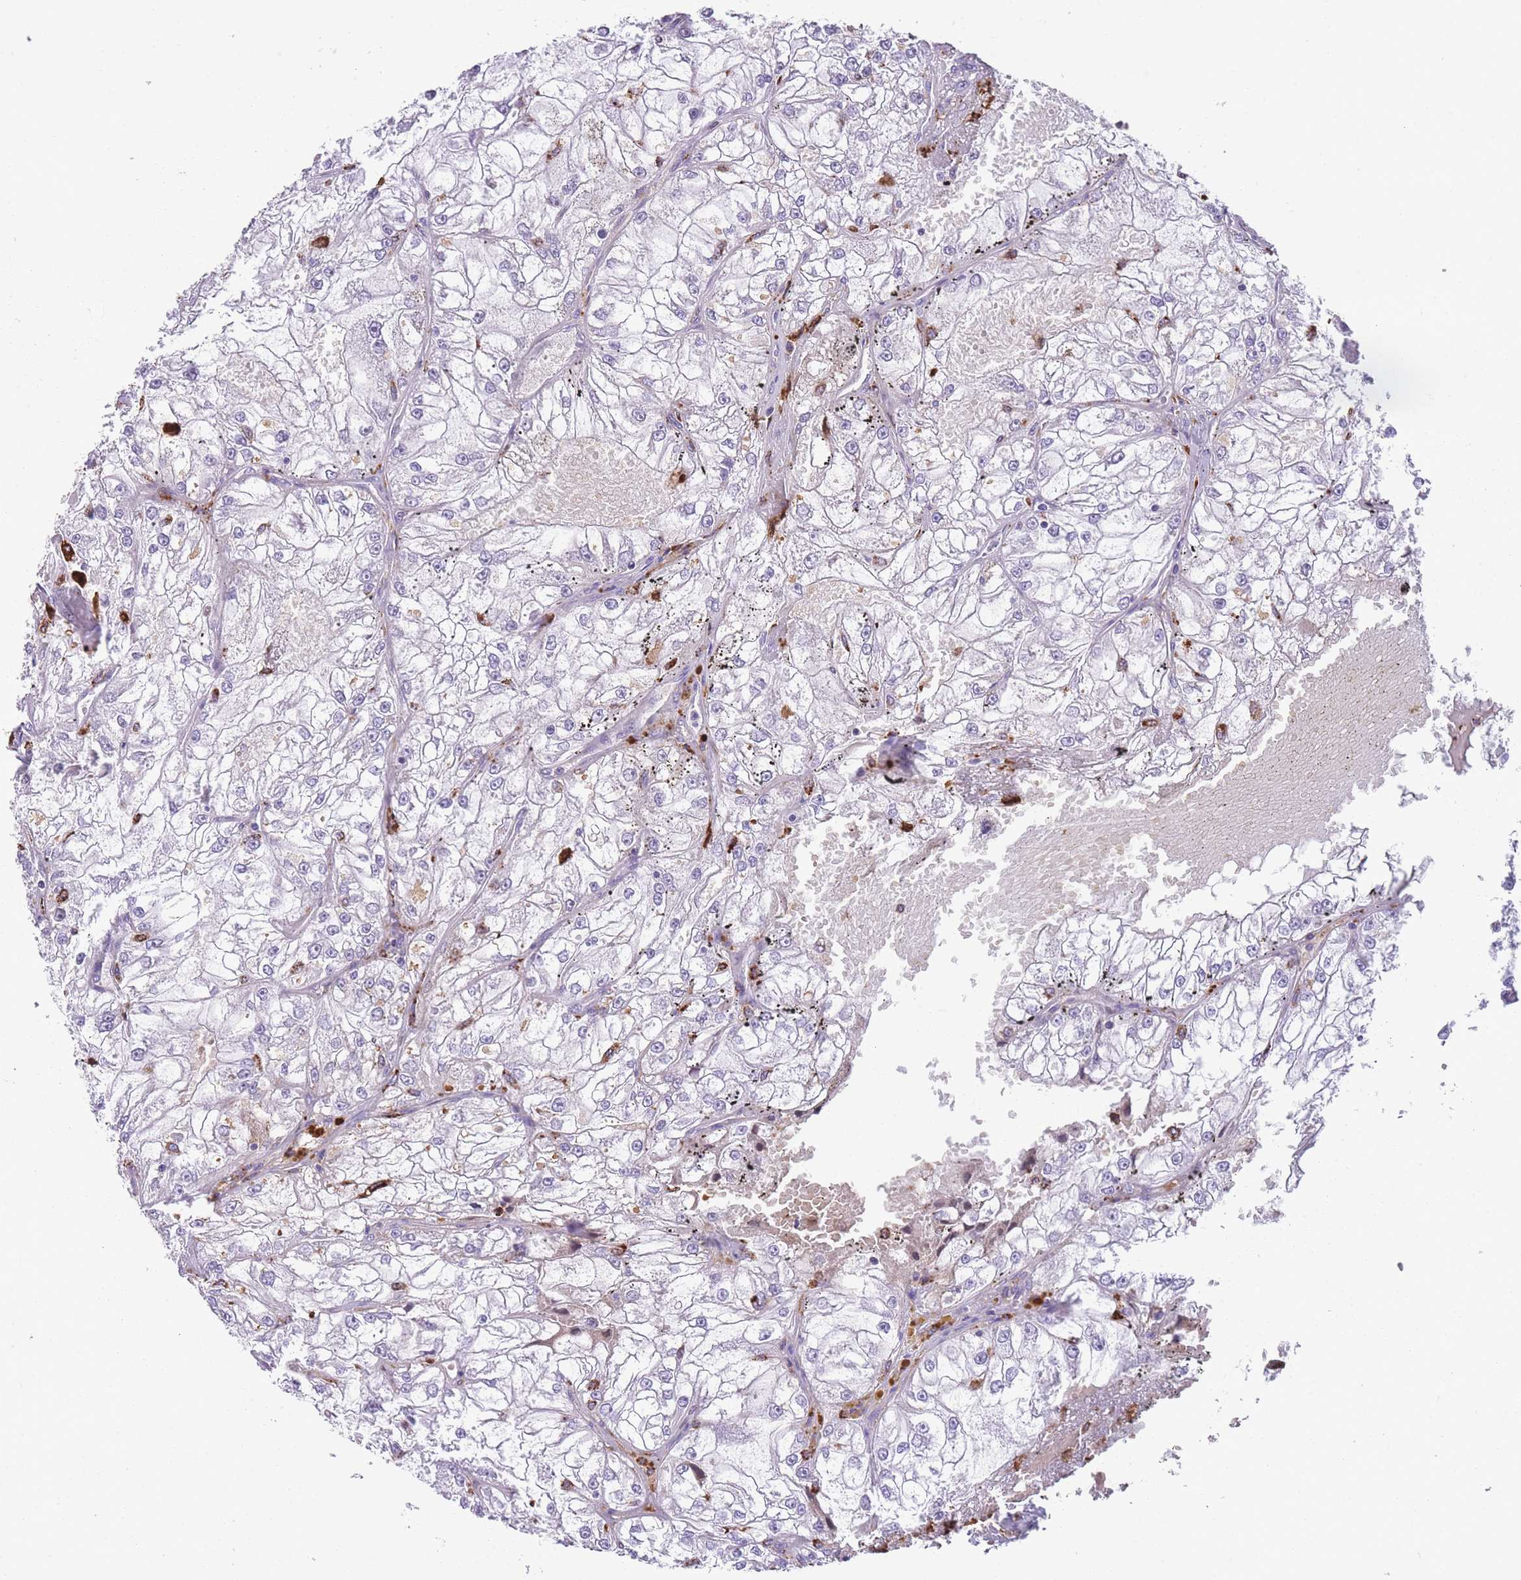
{"staining": {"intensity": "negative", "quantity": "none", "location": "none"}, "tissue": "renal cancer", "cell_type": "Tumor cells", "image_type": "cancer", "snomed": [{"axis": "morphology", "description": "Adenocarcinoma, NOS"}, {"axis": "topography", "description": "Kidney"}], "caption": "The photomicrograph shows no significant positivity in tumor cells of renal cancer (adenocarcinoma).", "gene": "GNAT1", "patient": {"sex": "female", "age": 72}}